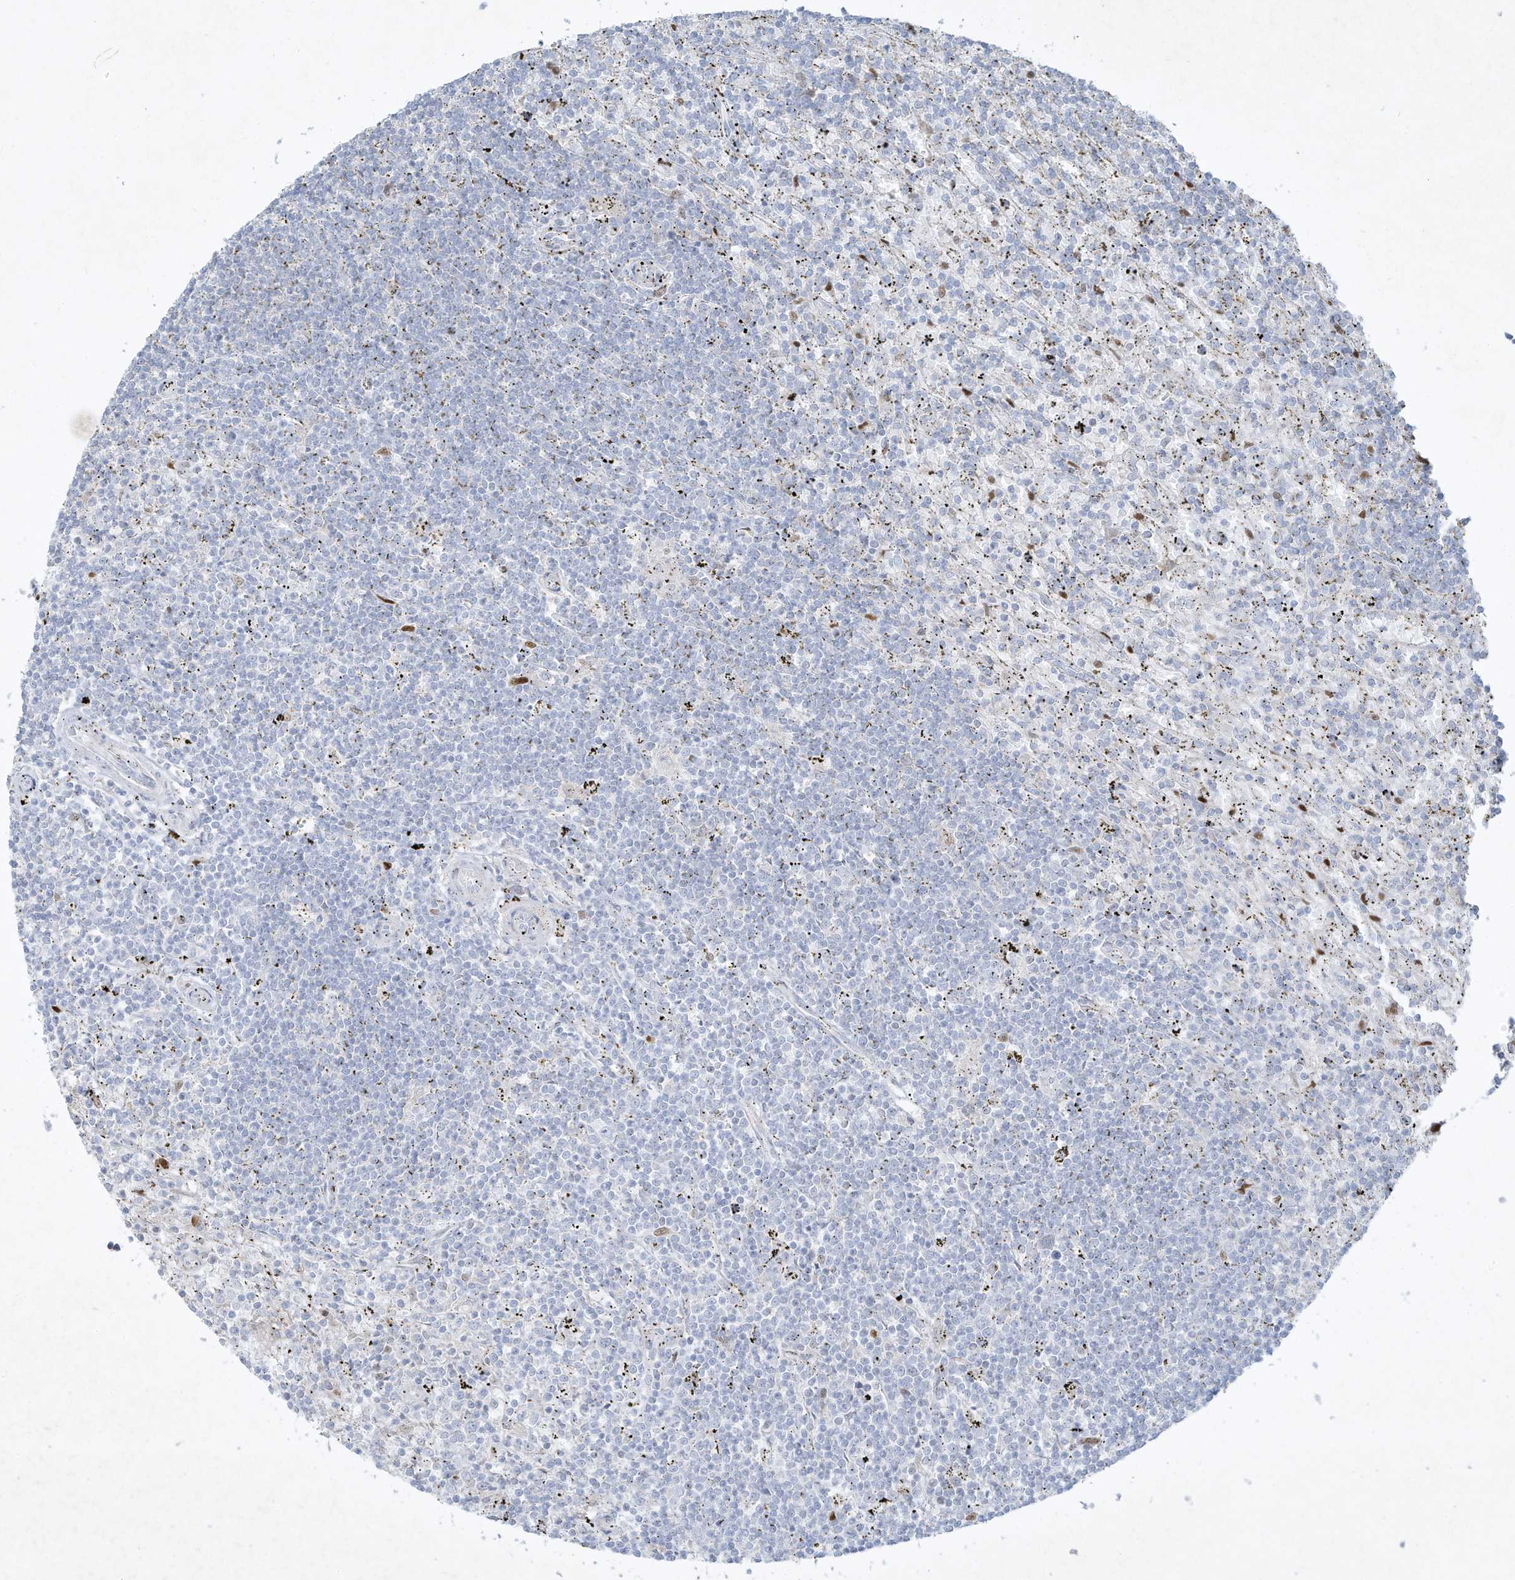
{"staining": {"intensity": "negative", "quantity": "none", "location": "none"}, "tissue": "lymphoma", "cell_type": "Tumor cells", "image_type": "cancer", "snomed": [{"axis": "morphology", "description": "Malignant lymphoma, non-Hodgkin's type, Low grade"}, {"axis": "topography", "description": "Spleen"}], "caption": "There is no significant expression in tumor cells of lymphoma. The staining was performed using DAB to visualize the protein expression in brown, while the nuclei were stained in blue with hematoxylin (Magnification: 20x).", "gene": "TUBE1", "patient": {"sex": "male", "age": 76}}